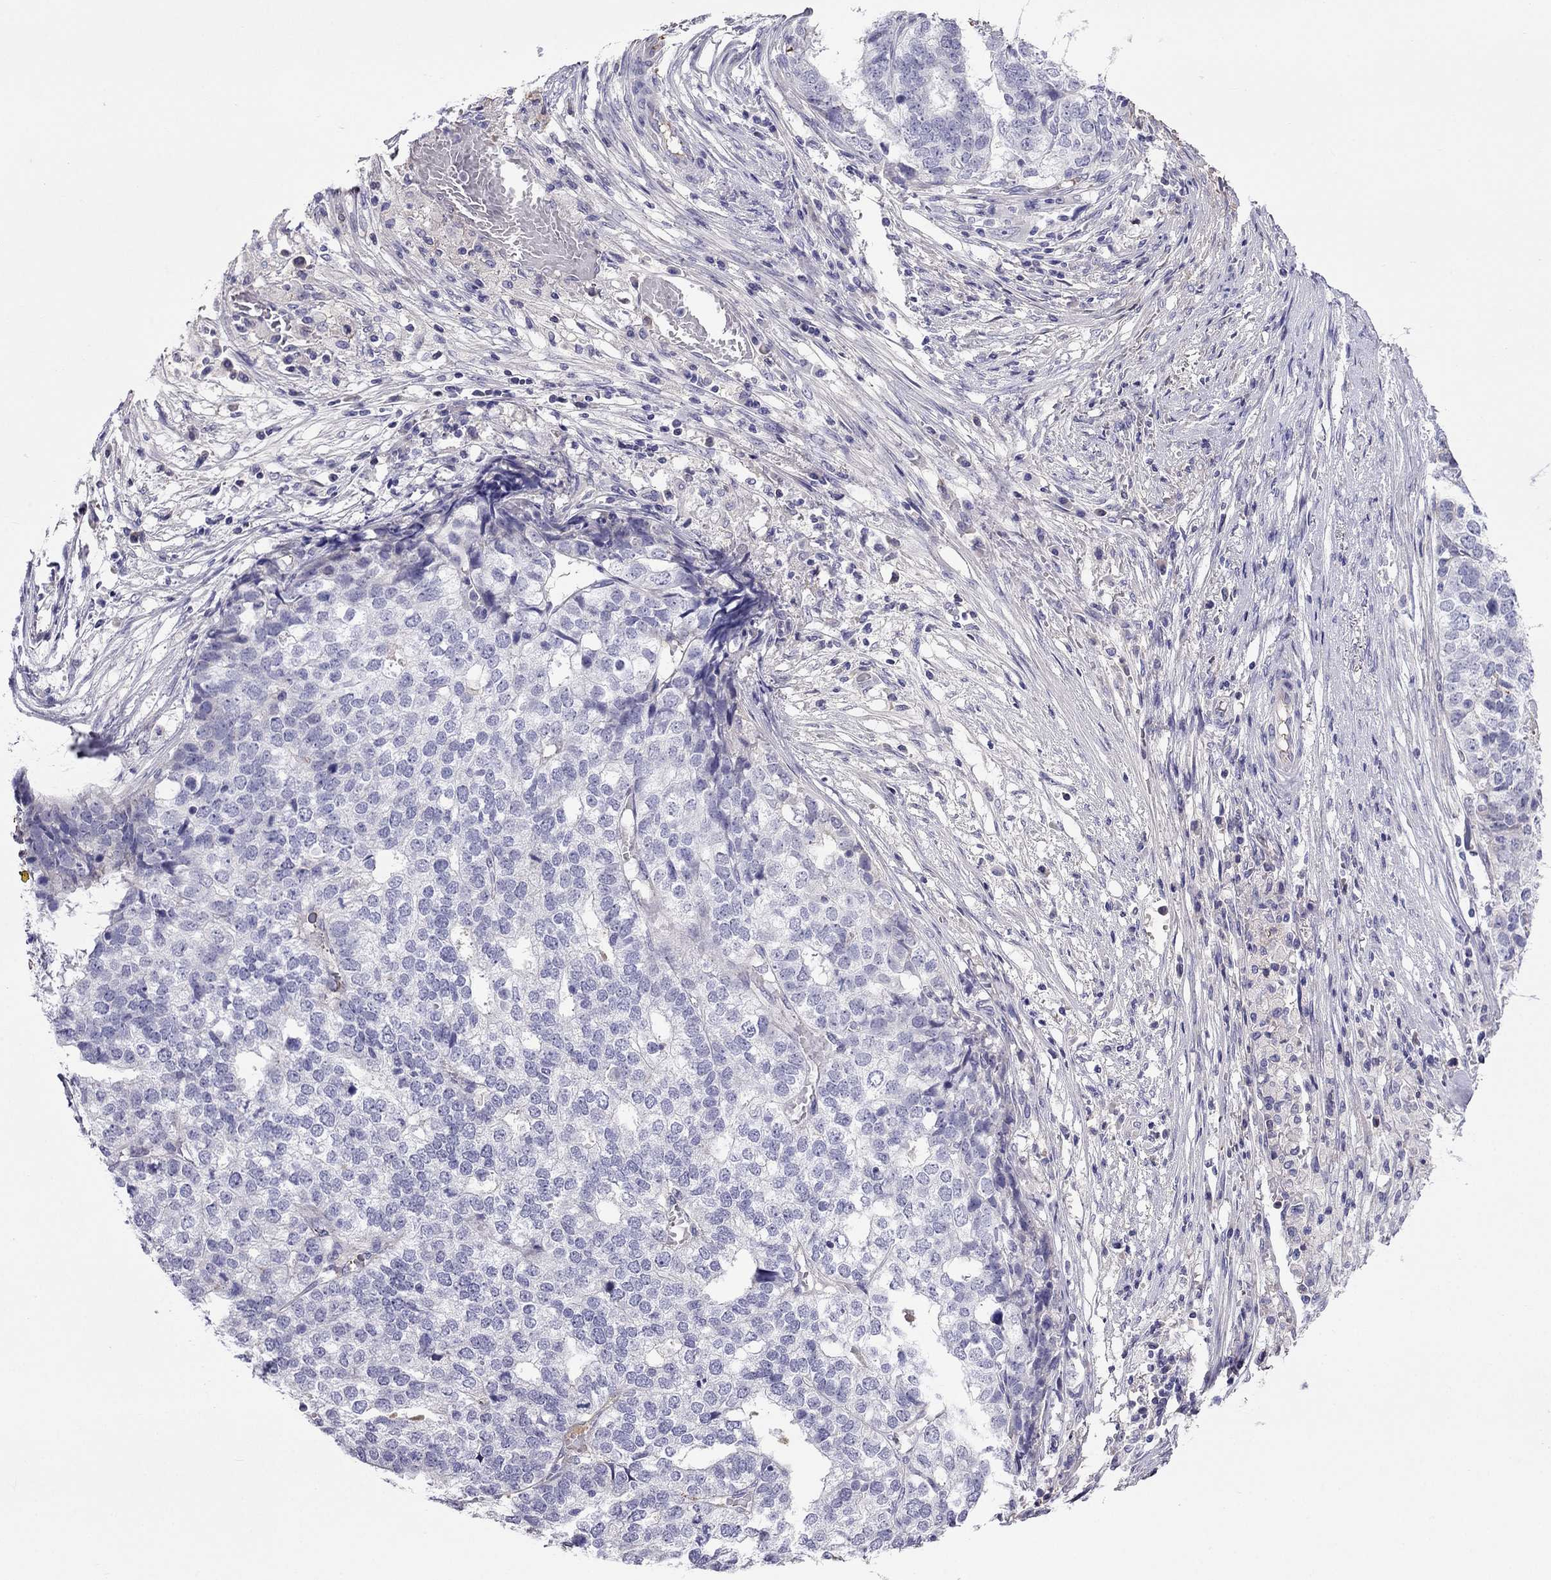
{"staining": {"intensity": "negative", "quantity": "none", "location": "none"}, "tissue": "stomach cancer", "cell_type": "Tumor cells", "image_type": "cancer", "snomed": [{"axis": "morphology", "description": "Adenocarcinoma, NOS"}, {"axis": "topography", "description": "Stomach"}], "caption": "Immunohistochemistry (IHC) of stomach cancer reveals no staining in tumor cells.", "gene": "TBC1D21", "patient": {"sex": "male", "age": 69}}